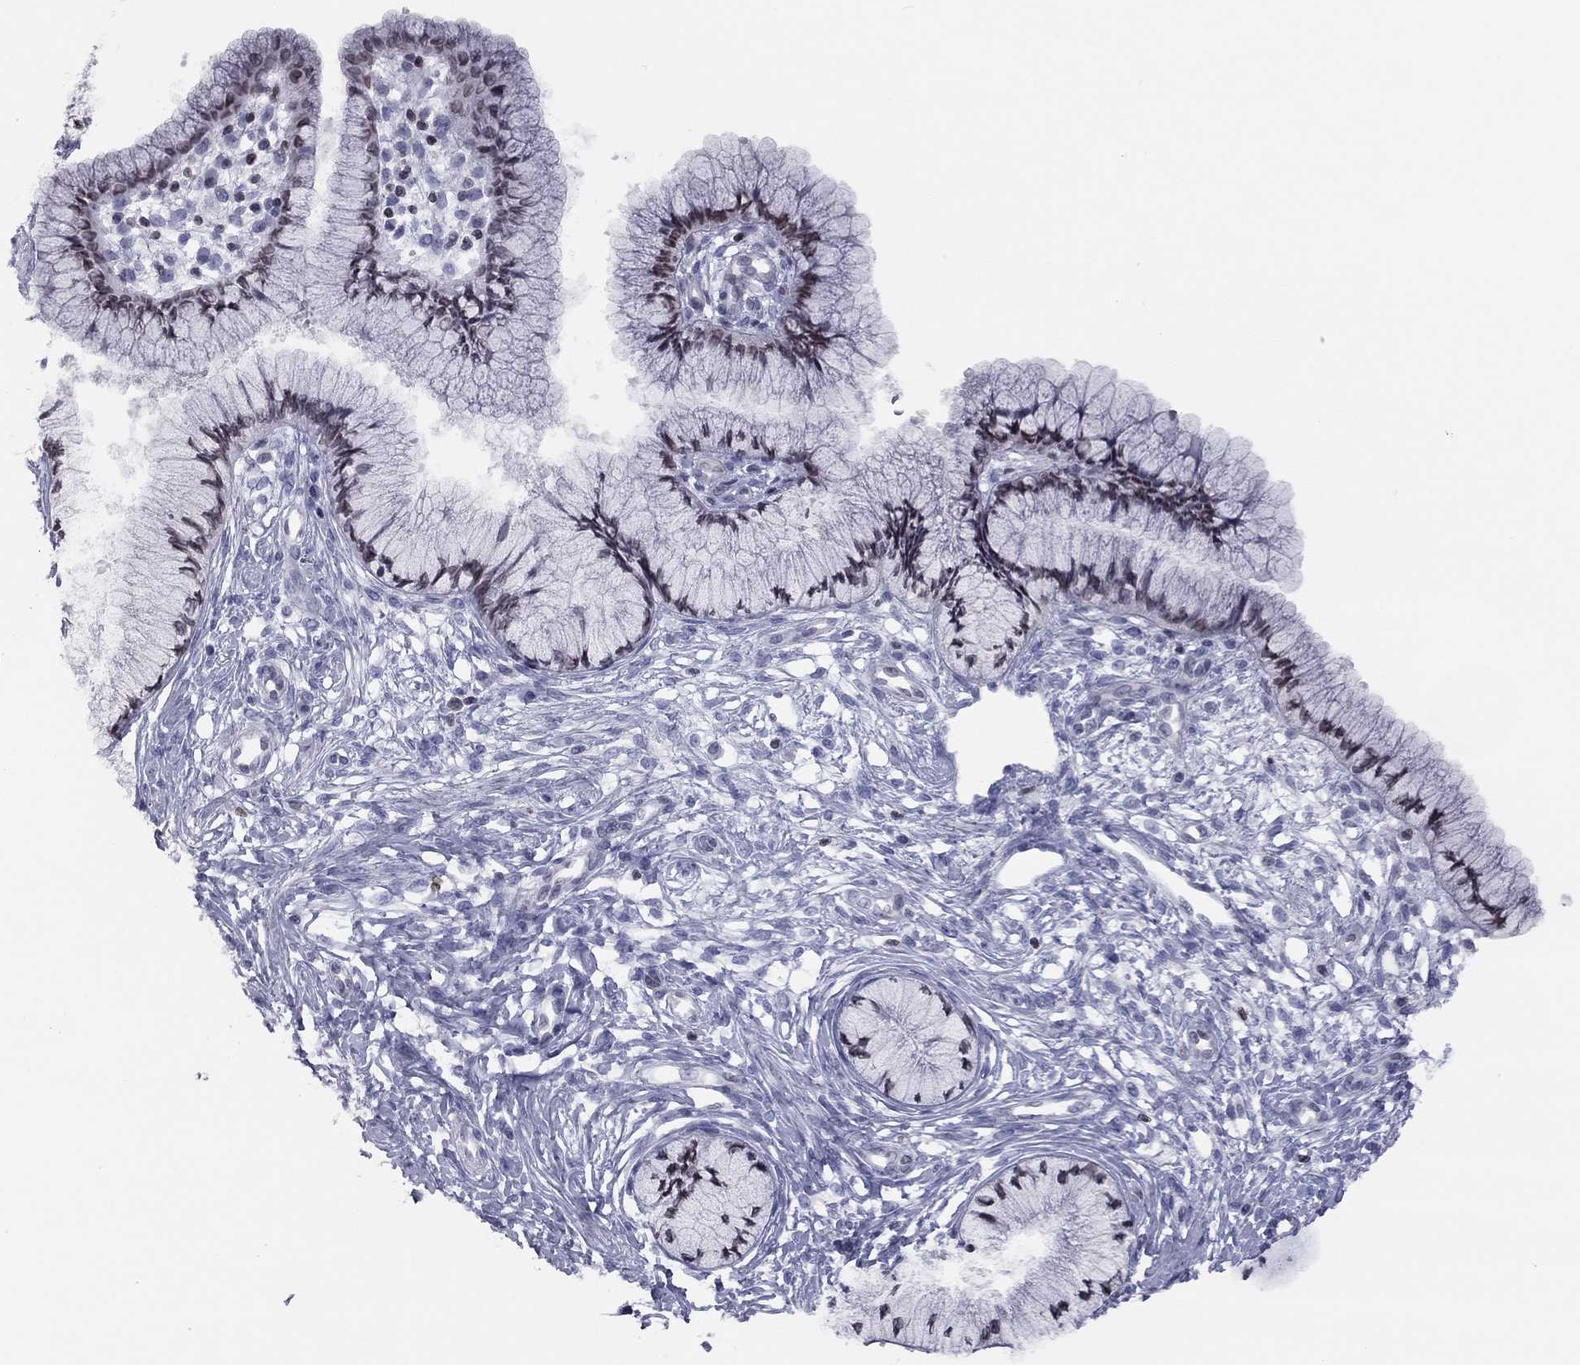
{"staining": {"intensity": "weak", "quantity": ">75%", "location": "cytoplasmic/membranous,nuclear"}, "tissue": "cervix", "cell_type": "Glandular cells", "image_type": "normal", "snomed": [{"axis": "morphology", "description": "Normal tissue, NOS"}, {"axis": "topography", "description": "Cervix"}], "caption": "Normal cervix displays weak cytoplasmic/membranous,nuclear expression in about >75% of glandular cells, visualized by immunohistochemistry.", "gene": "ESPL1", "patient": {"sex": "female", "age": 37}}